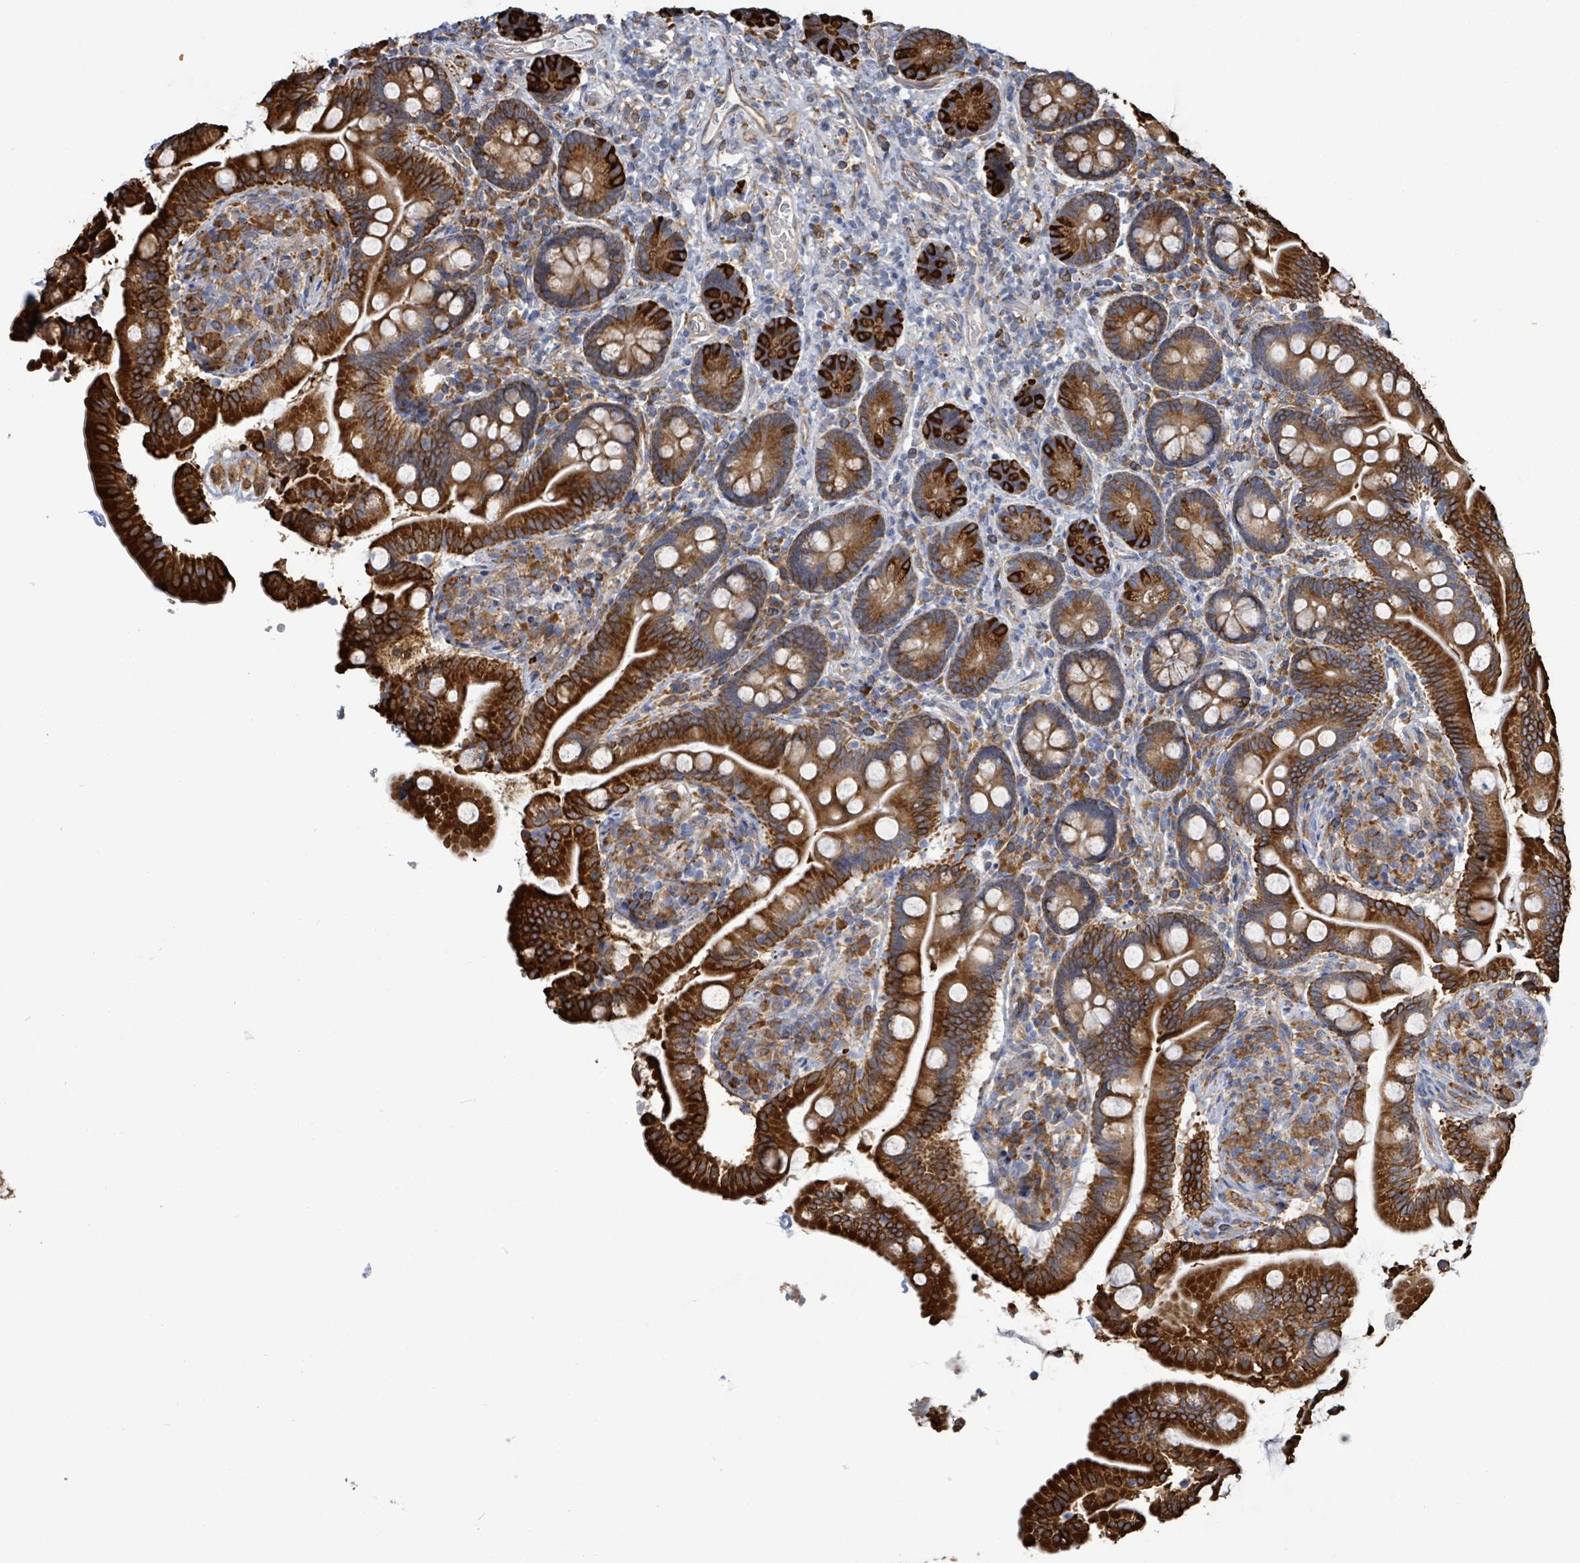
{"staining": {"intensity": "strong", "quantity": ">75%", "location": "cytoplasmic/membranous"}, "tissue": "small intestine", "cell_type": "Glandular cells", "image_type": "normal", "snomed": [{"axis": "morphology", "description": "Normal tissue, NOS"}, {"axis": "topography", "description": "Small intestine"}], "caption": "Glandular cells display high levels of strong cytoplasmic/membranous staining in about >75% of cells in benign human small intestine.", "gene": "RFPL4AL1", "patient": {"sex": "female", "age": 64}}